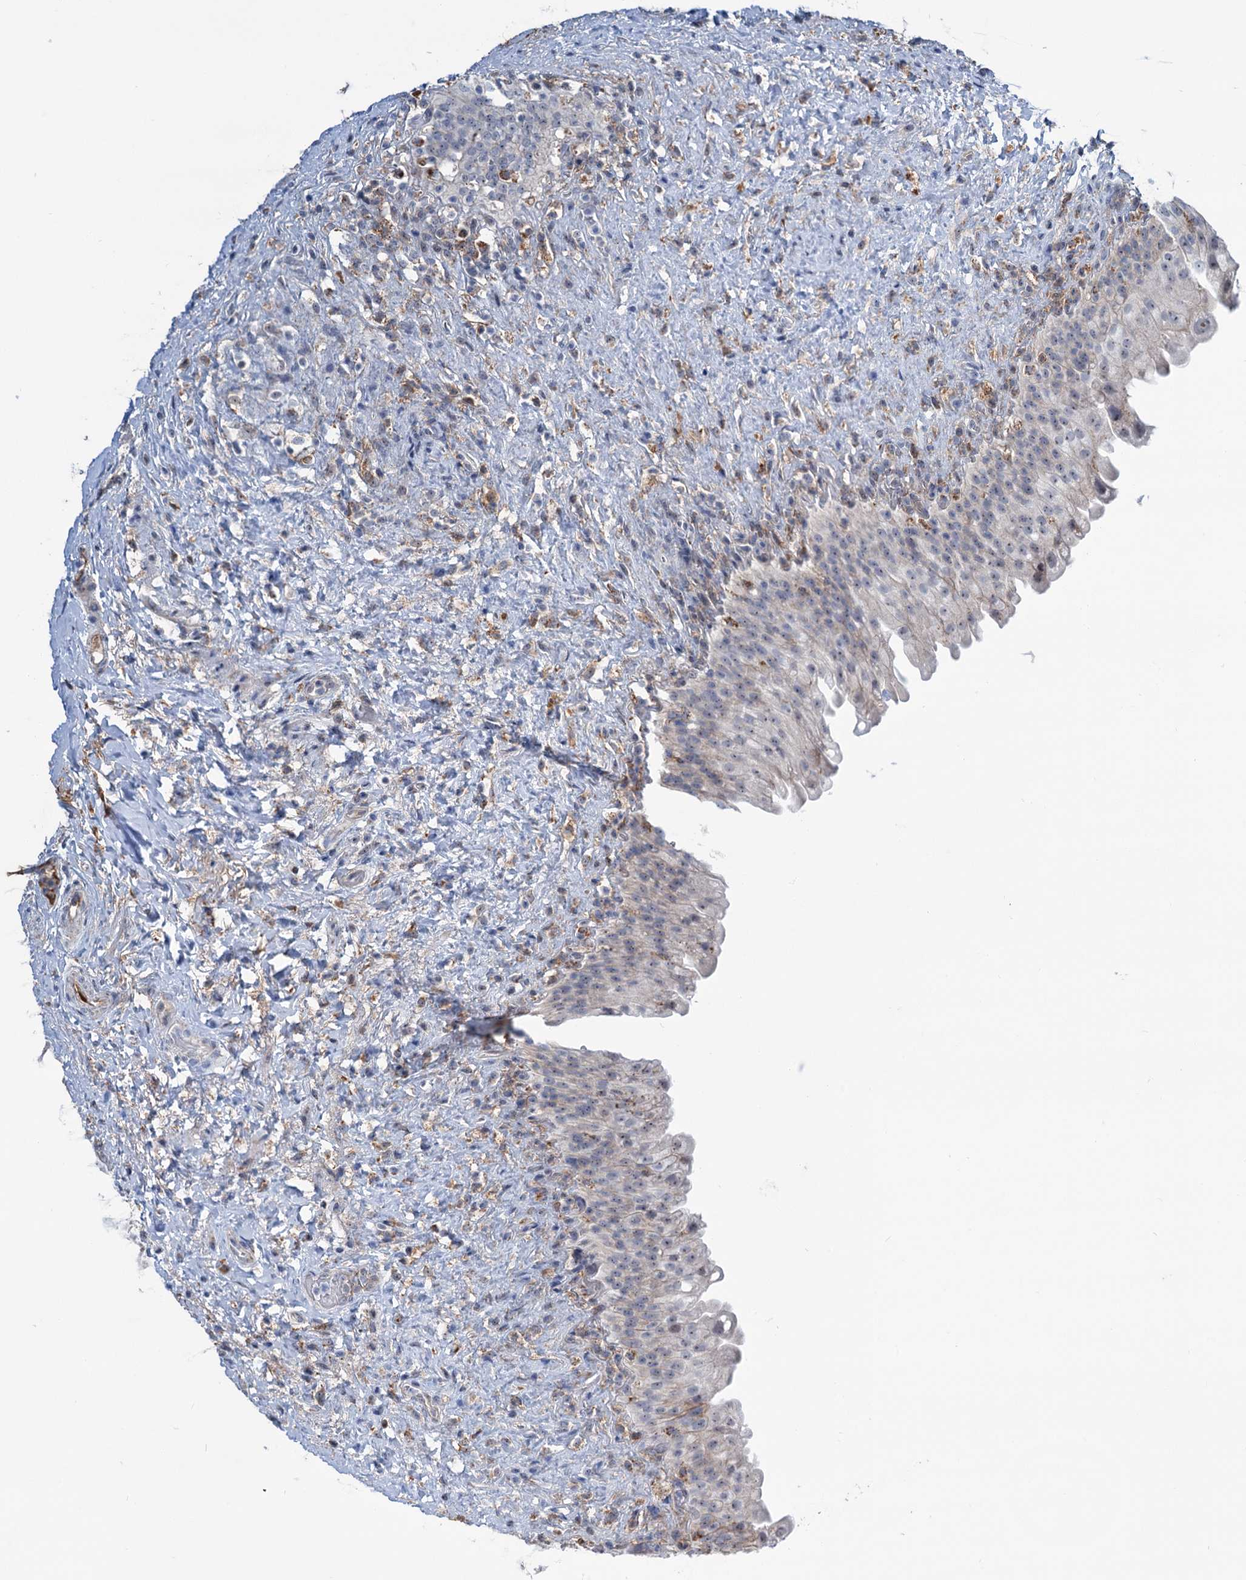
{"staining": {"intensity": "moderate", "quantity": "<25%", "location": "cytoplasmic/membranous"}, "tissue": "urinary bladder", "cell_type": "Urothelial cells", "image_type": "normal", "snomed": [{"axis": "morphology", "description": "Normal tissue, NOS"}, {"axis": "topography", "description": "Urinary bladder"}], "caption": "Unremarkable urinary bladder exhibits moderate cytoplasmic/membranous positivity in approximately <25% of urothelial cells, visualized by immunohistochemistry. The protein of interest is stained brown, and the nuclei are stained in blue (DAB (3,3'-diaminobenzidine) IHC with brightfield microscopy, high magnification).", "gene": "LPIN1", "patient": {"sex": "female", "age": 27}}